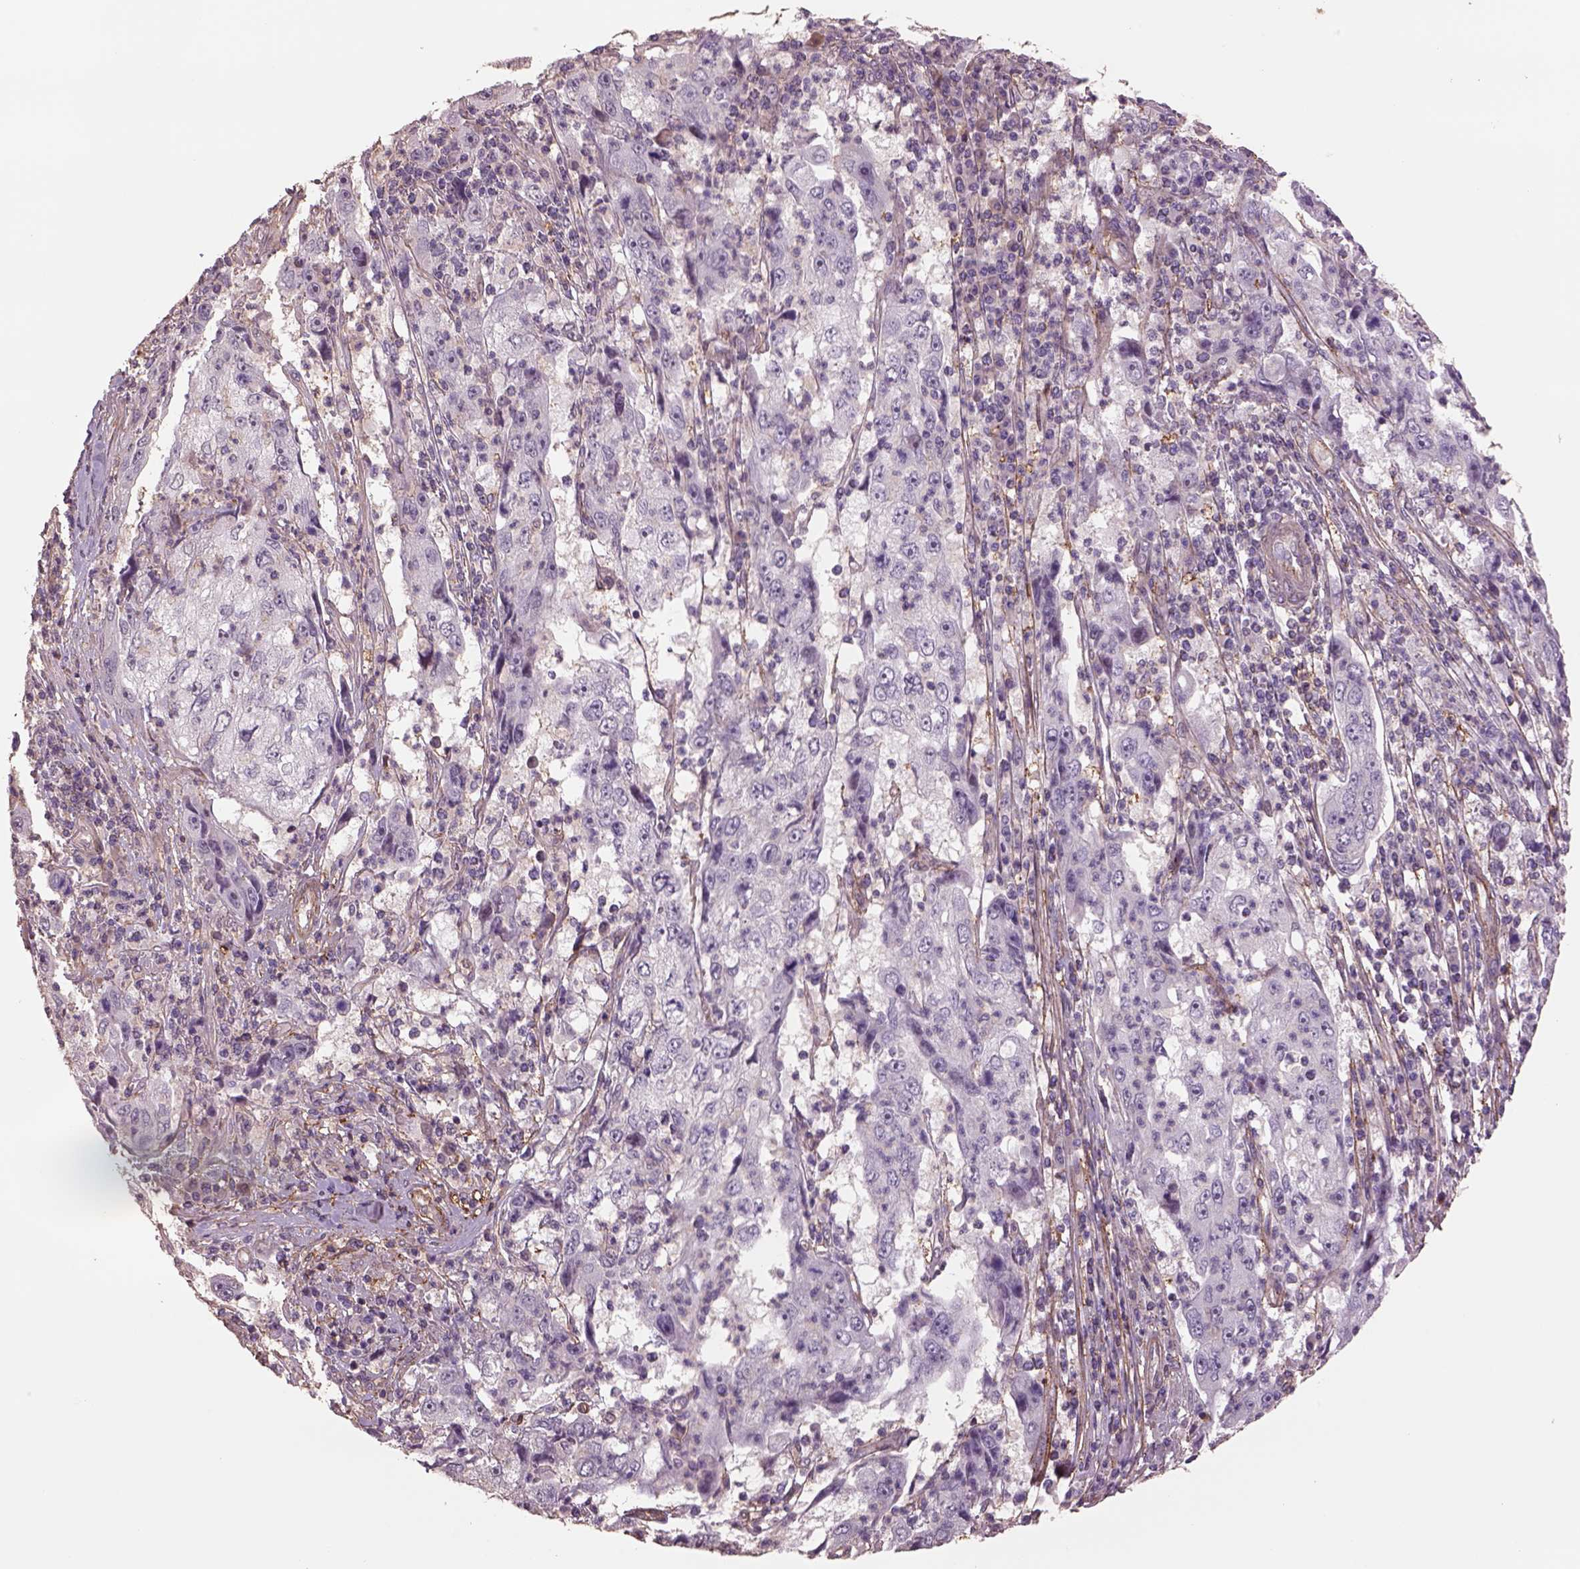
{"staining": {"intensity": "negative", "quantity": "none", "location": "none"}, "tissue": "cervical cancer", "cell_type": "Tumor cells", "image_type": "cancer", "snomed": [{"axis": "morphology", "description": "Squamous cell carcinoma, NOS"}, {"axis": "topography", "description": "Cervix"}], "caption": "DAB (3,3'-diaminobenzidine) immunohistochemical staining of cervical cancer exhibits no significant expression in tumor cells.", "gene": "LIN7A", "patient": {"sex": "female", "age": 36}}